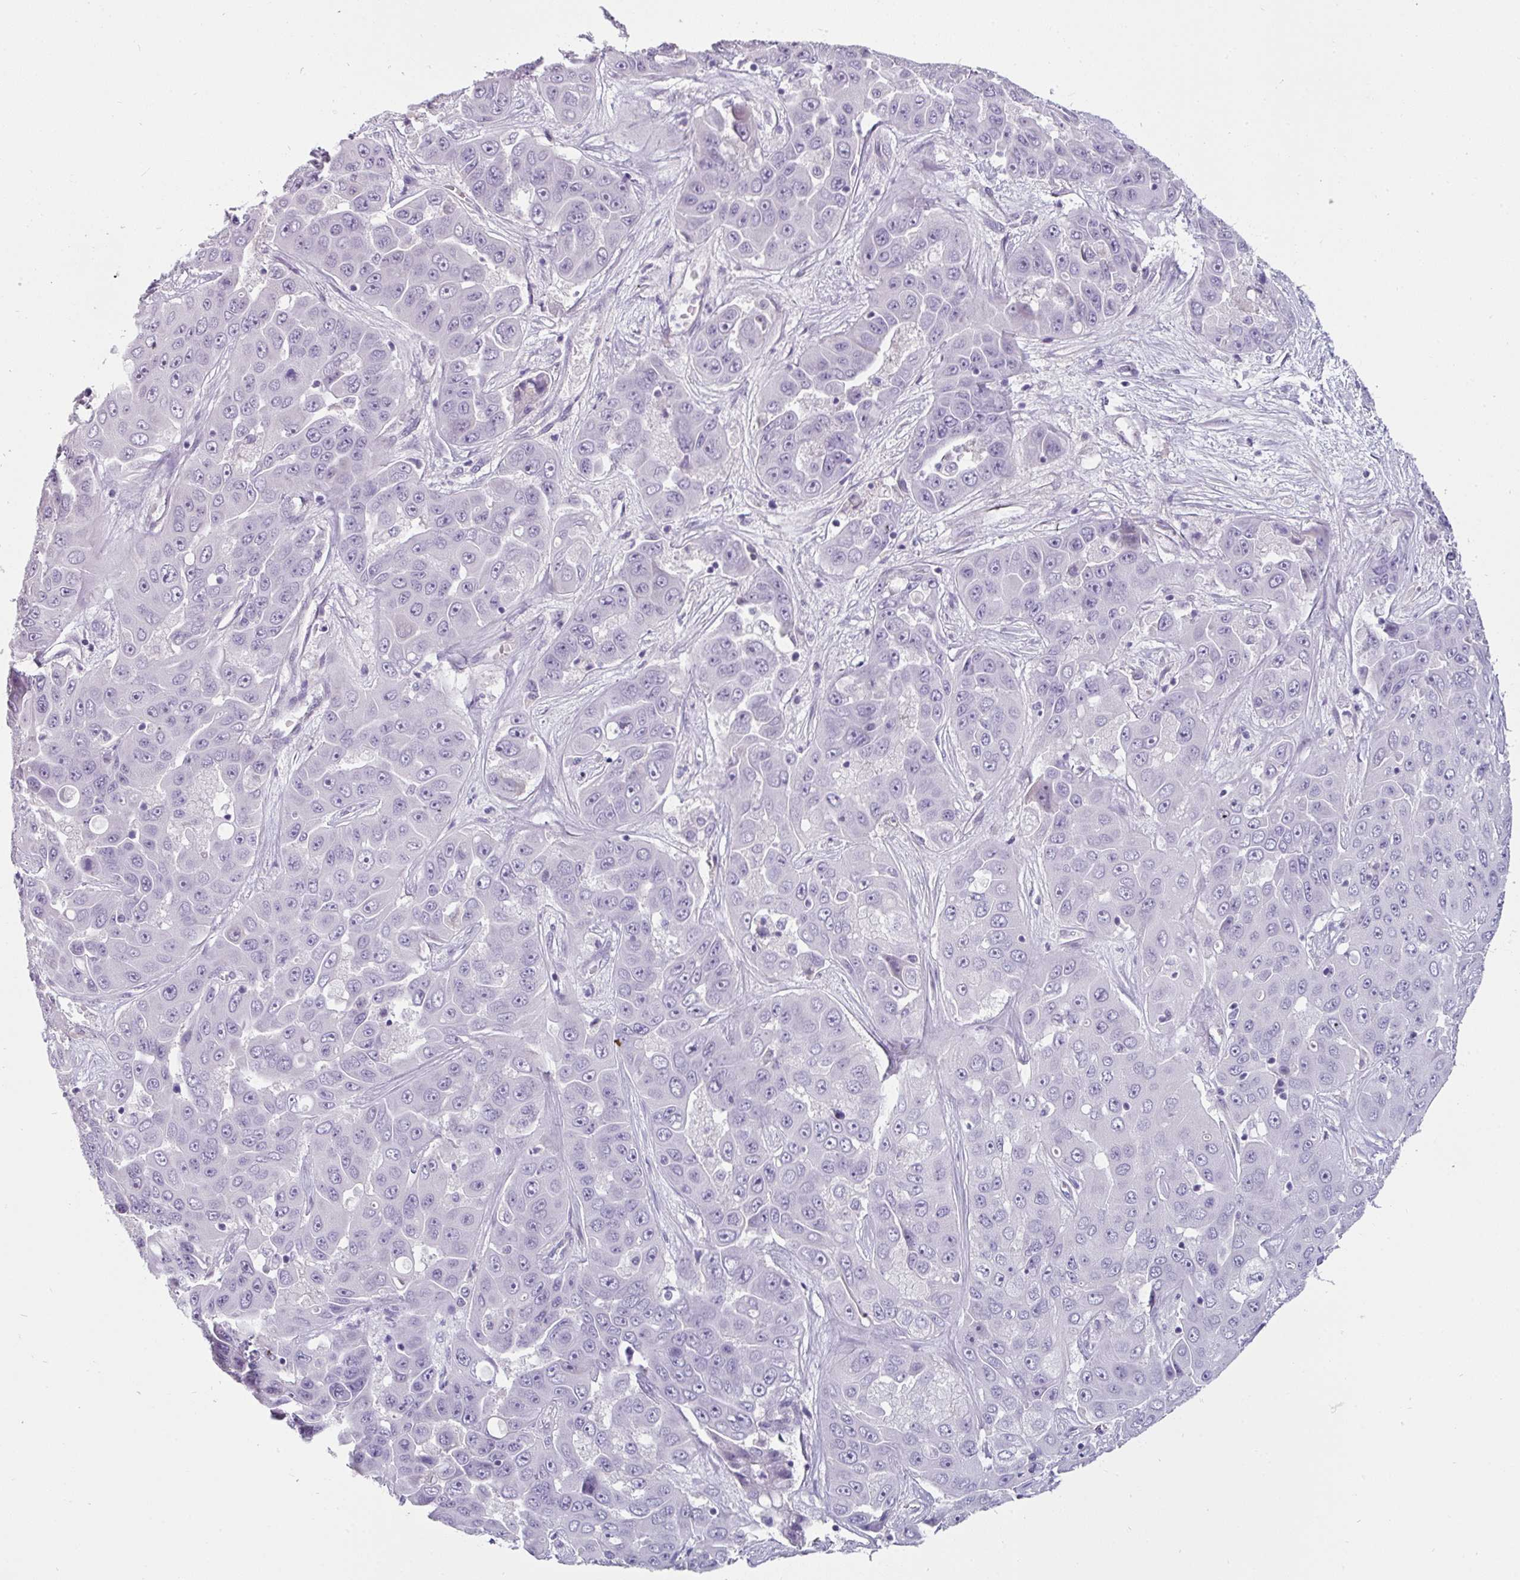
{"staining": {"intensity": "negative", "quantity": "none", "location": "none"}, "tissue": "liver cancer", "cell_type": "Tumor cells", "image_type": "cancer", "snomed": [{"axis": "morphology", "description": "Cholangiocarcinoma"}, {"axis": "topography", "description": "Liver"}], "caption": "Immunohistochemistry (IHC) micrograph of neoplastic tissue: liver cancer (cholangiocarcinoma) stained with DAB (3,3'-diaminobenzidine) shows no significant protein staining in tumor cells. (Stains: DAB immunohistochemistry (IHC) with hematoxylin counter stain, Microscopy: brightfield microscopy at high magnification).", "gene": "EYA3", "patient": {"sex": "female", "age": 52}}